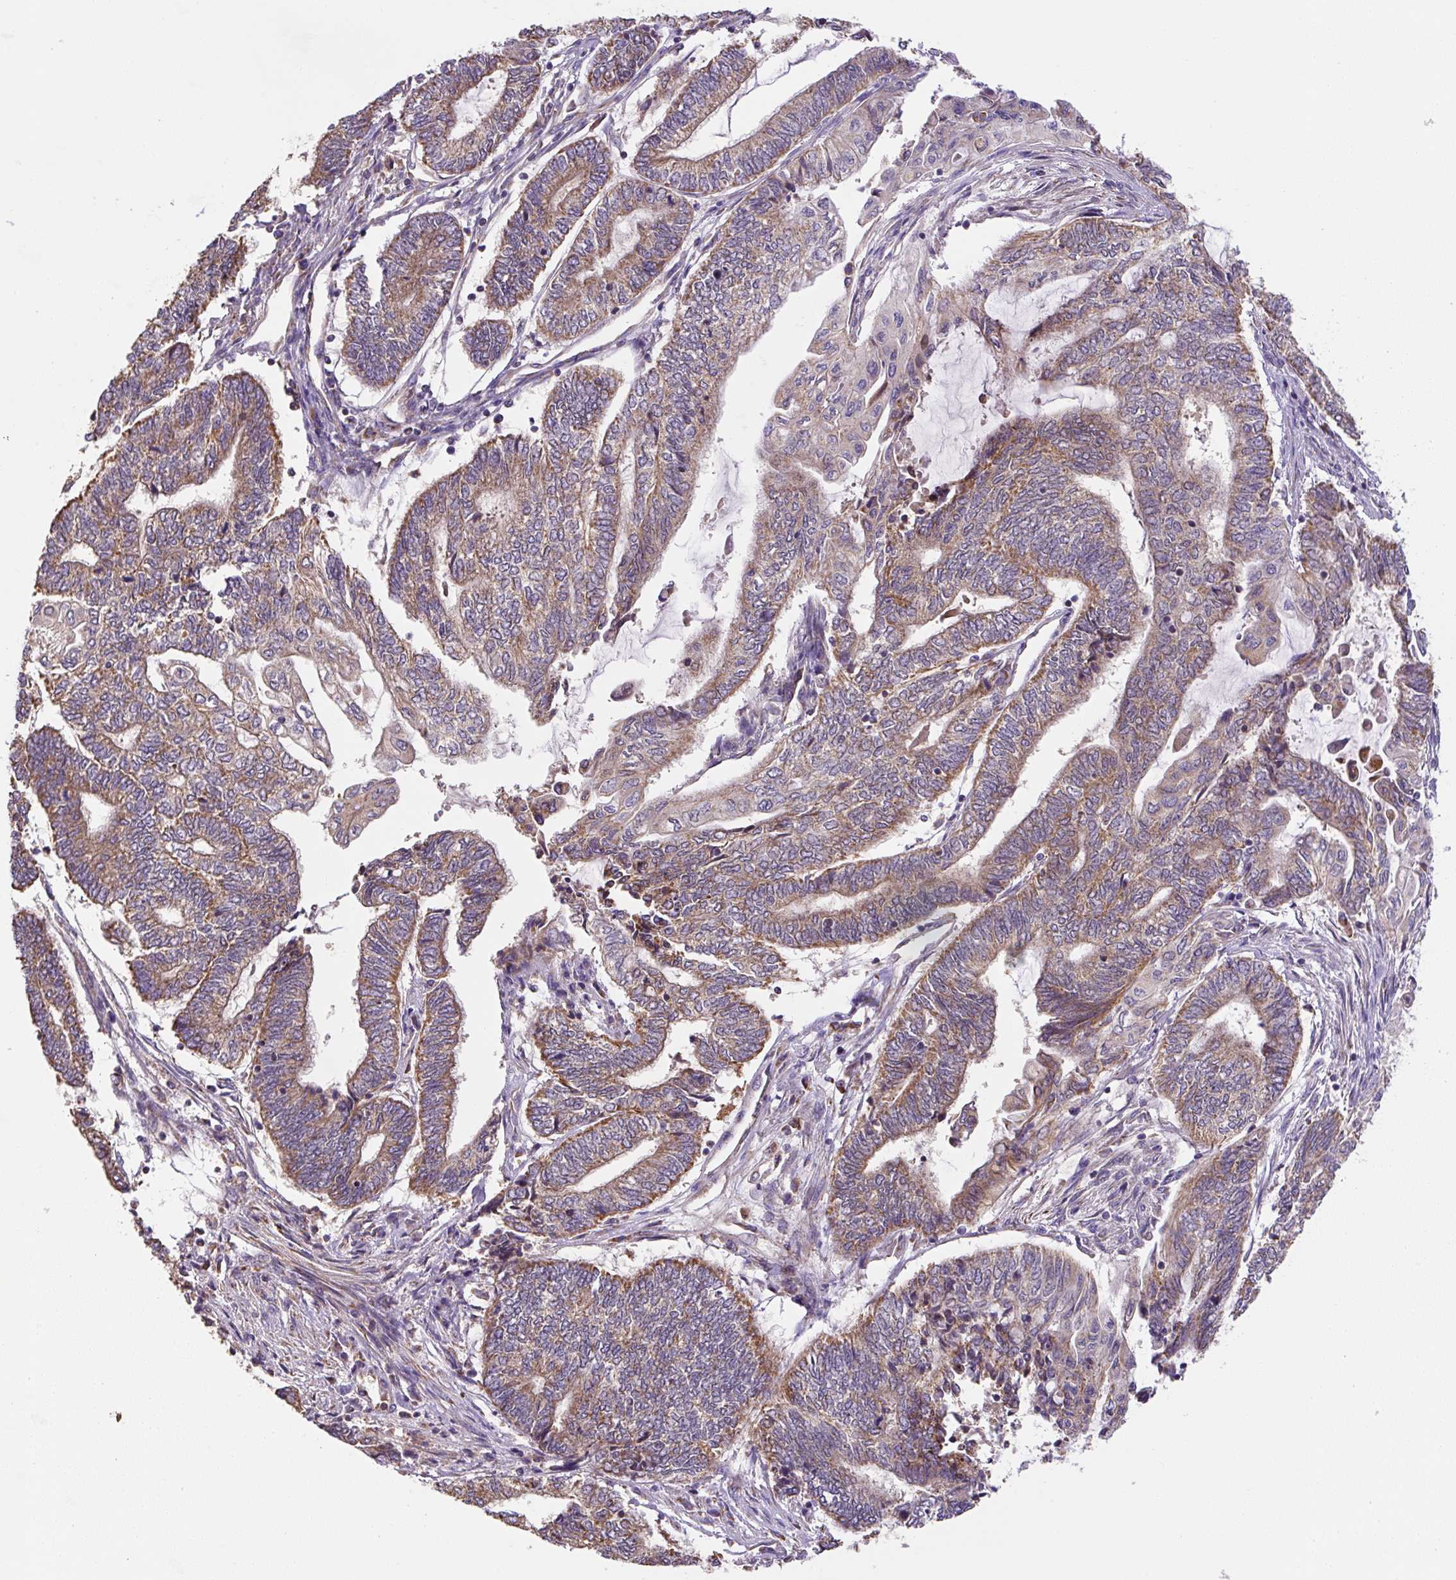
{"staining": {"intensity": "moderate", "quantity": "25%-75%", "location": "cytoplasmic/membranous"}, "tissue": "endometrial cancer", "cell_type": "Tumor cells", "image_type": "cancer", "snomed": [{"axis": "morphology", "description": "Adenocarcinoma, NOS"}, {"axis": "topography", "description": "Uterus"}, {"axis": "topography", "description": "Endometrium"}], "caption": "Protein staining by IHC demonstrates moderate cytoplasmic/membranous expression in about 25%-75% of tumor cells in adenocarcinoma (endometrial). (Stains: DAB in brown, nuclei in blue, Microscopy: brightfield microscopy at high magnification).", "gene": "MFSD9", "patient": {"sex": "female", "age": 70}}